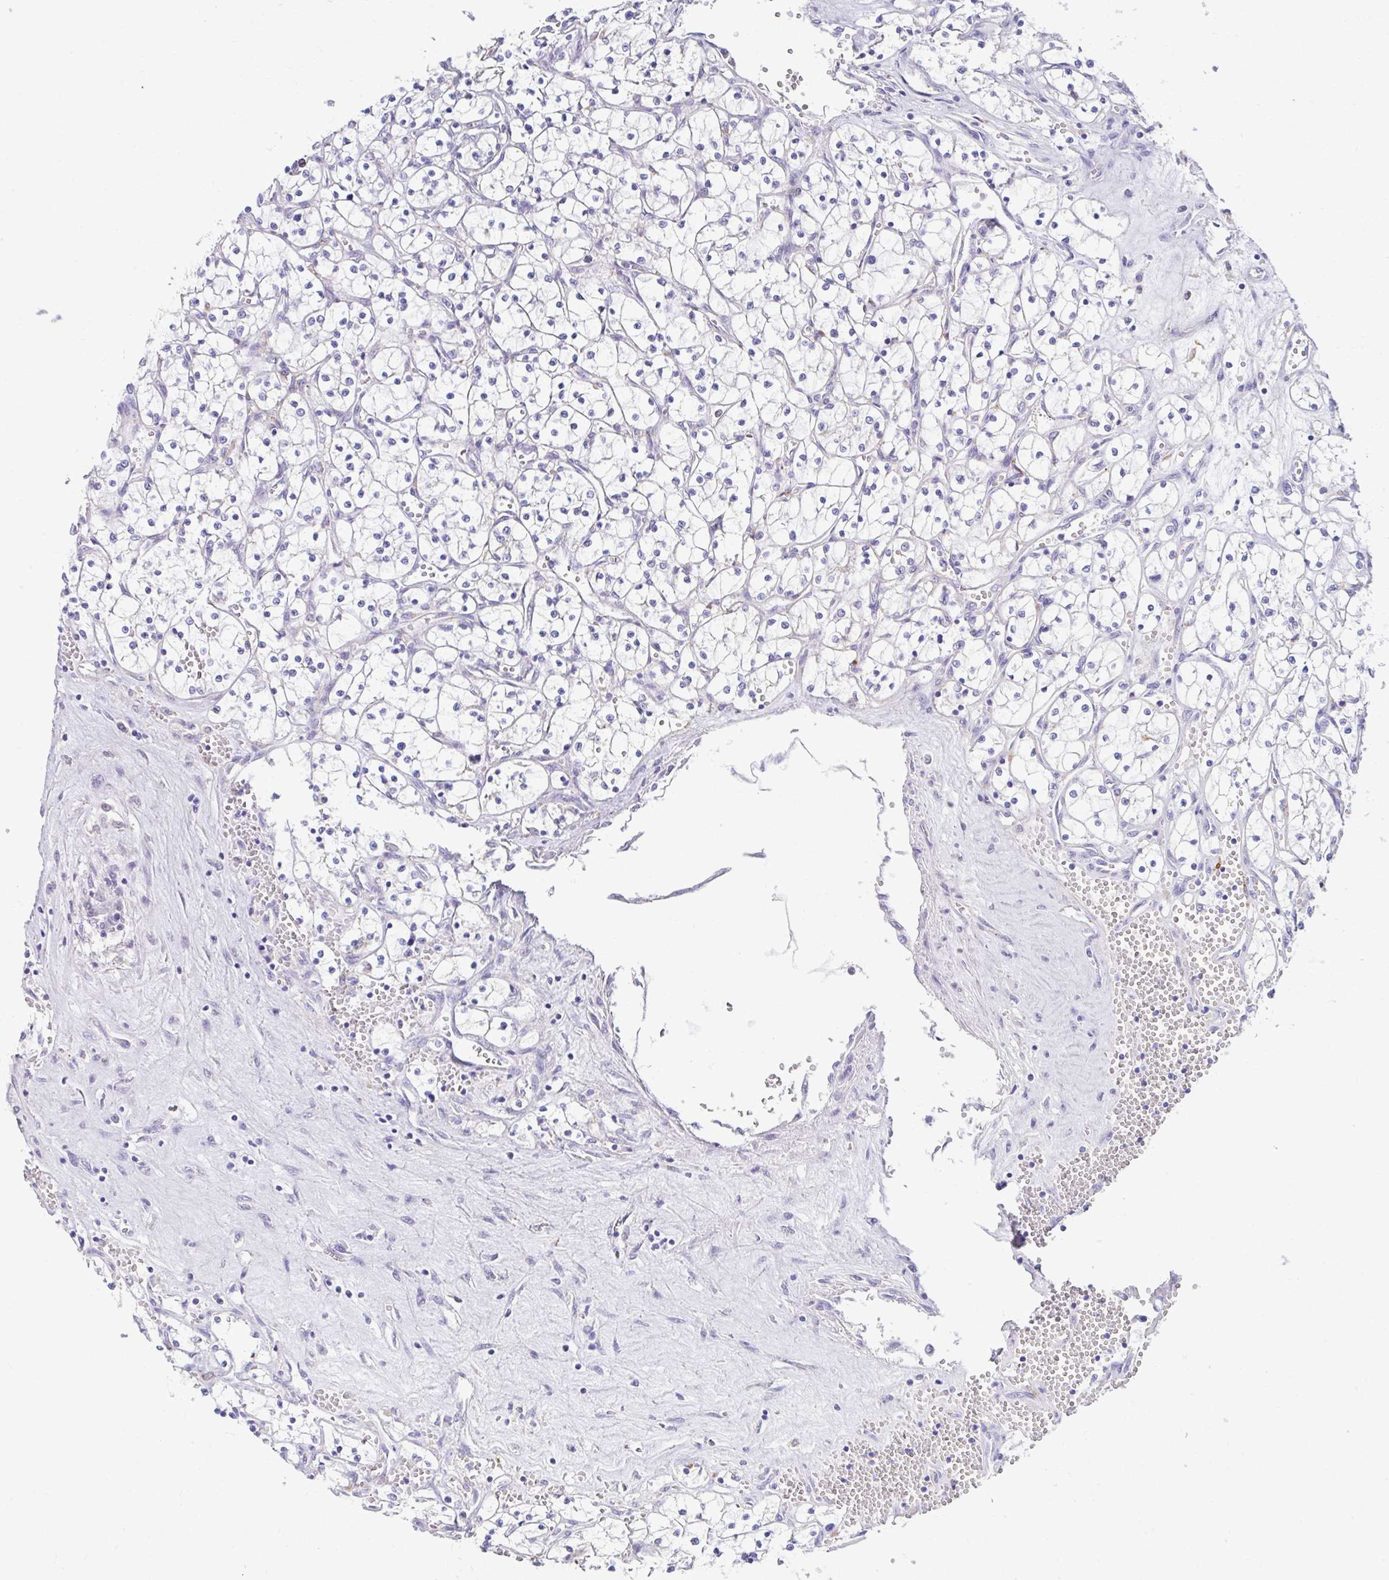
{"staining": {"intensity": "negative", "quantity": "none", "location": "none"}, "tissue": "renal cancer", "cell_type": "Tumor cells", "image_type": "cancer", "snomed": [{"axis": "morphology", "description": "Adenocarcinoma, NOS"}, {"axis": "topography", "description": "Kidney"}], "caption": "Renal cancer (adenocarcinoma) stained for a protein using immunohistochemistry shows no staining tumor cells.", "gene": "ZNF33A", "patient": {"sex": "female", "age": 69}}